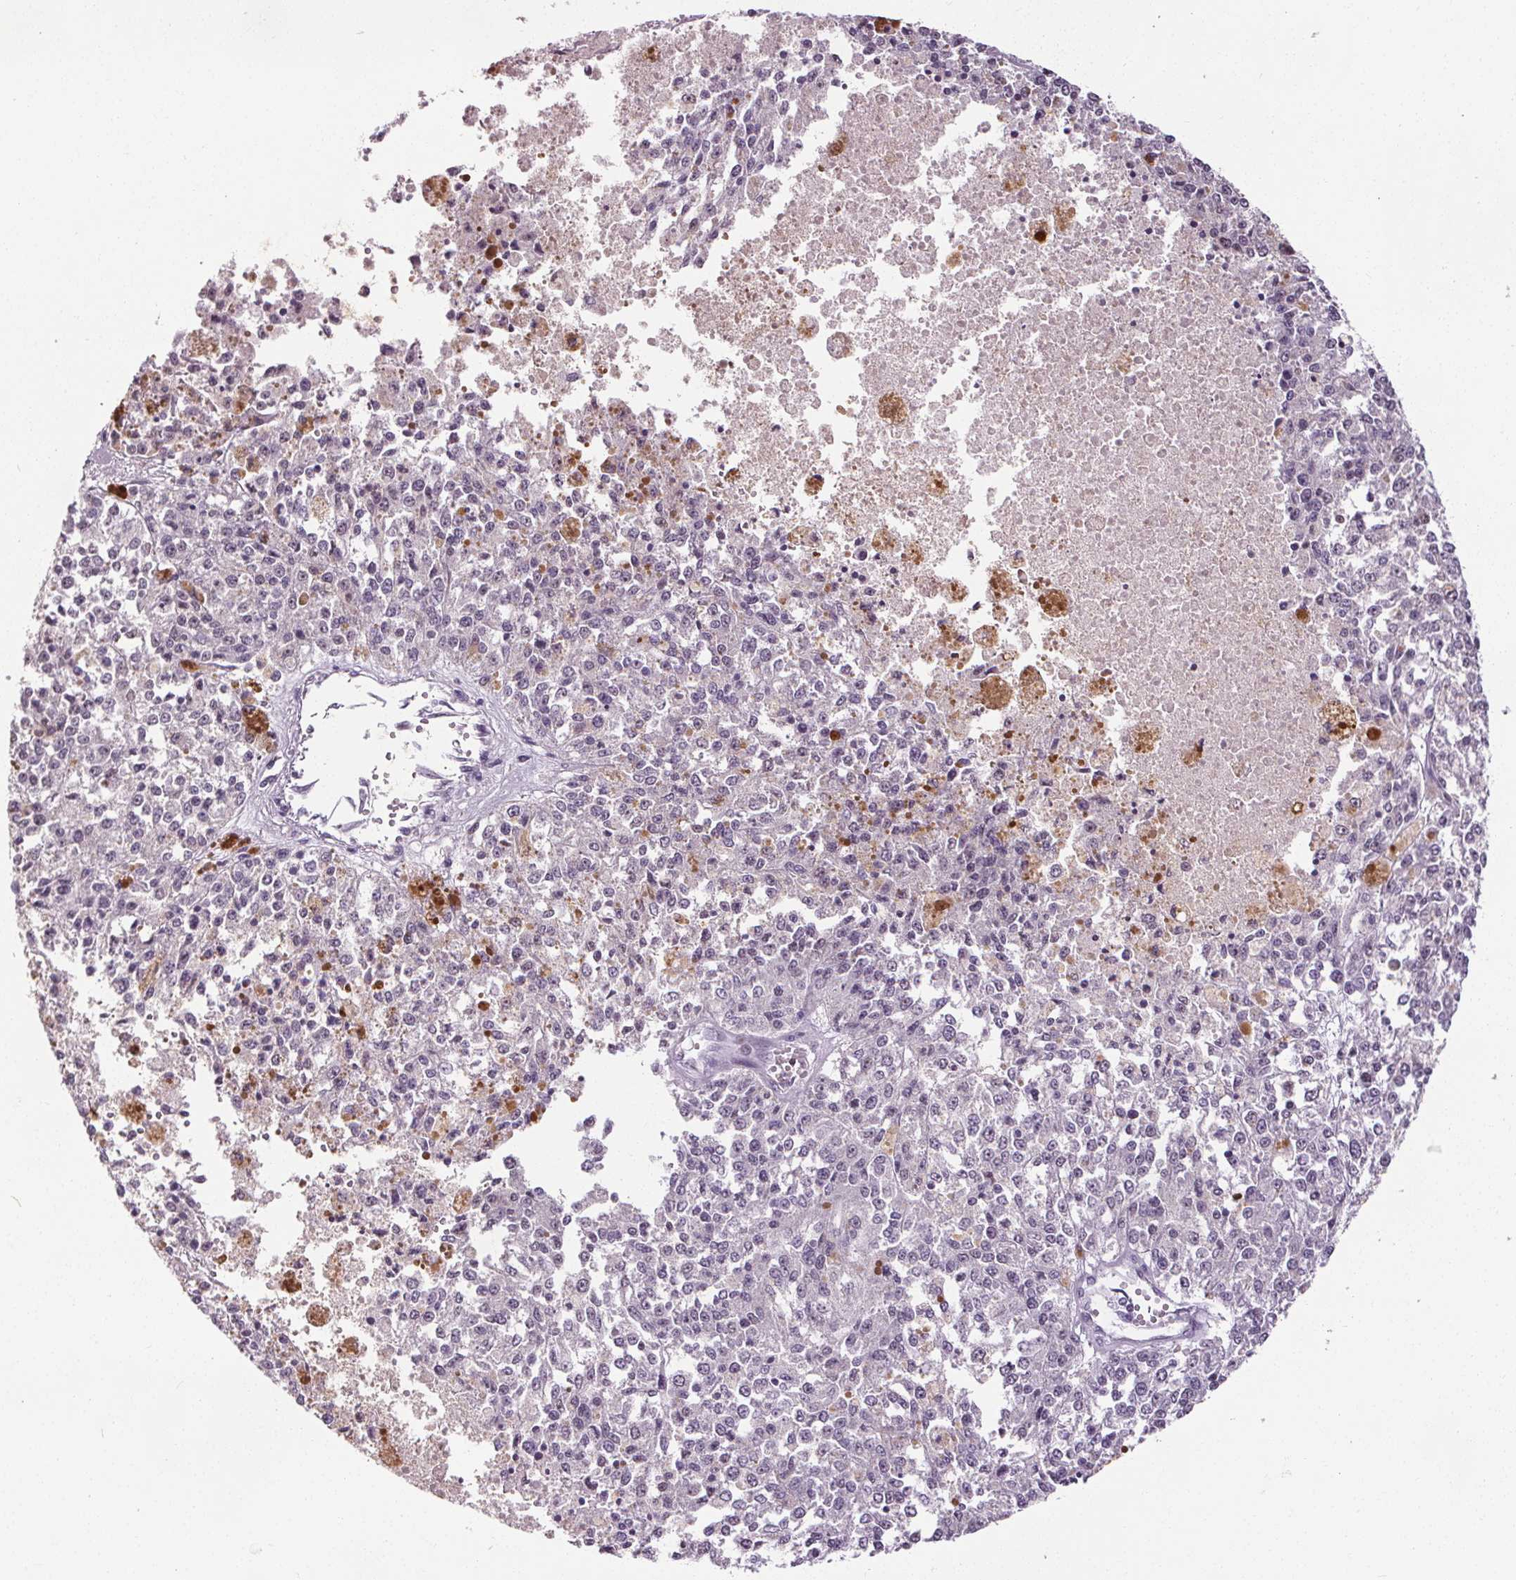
{"staining": {"intensity": "negative", "quantity": "none", "location": "none"}, "tissue": "melanoma", "cell_type": "Tumor cells", "image_type": "cancer", "snomed": [{"axis": "morphology", "description": "Malignant melanoma, Metastatic site"}, {"axis": "topography", "description": "Lymph node"}], "caption": "This histopathology image is of malignant melanoma (metastatic site) stained with IHC to label a protein in brown with the nuclei are counter-stained blue. There is no staining in tumor cells.", "gene": "SLC2A9", "patient": {"sex": "female", "age": 64}}